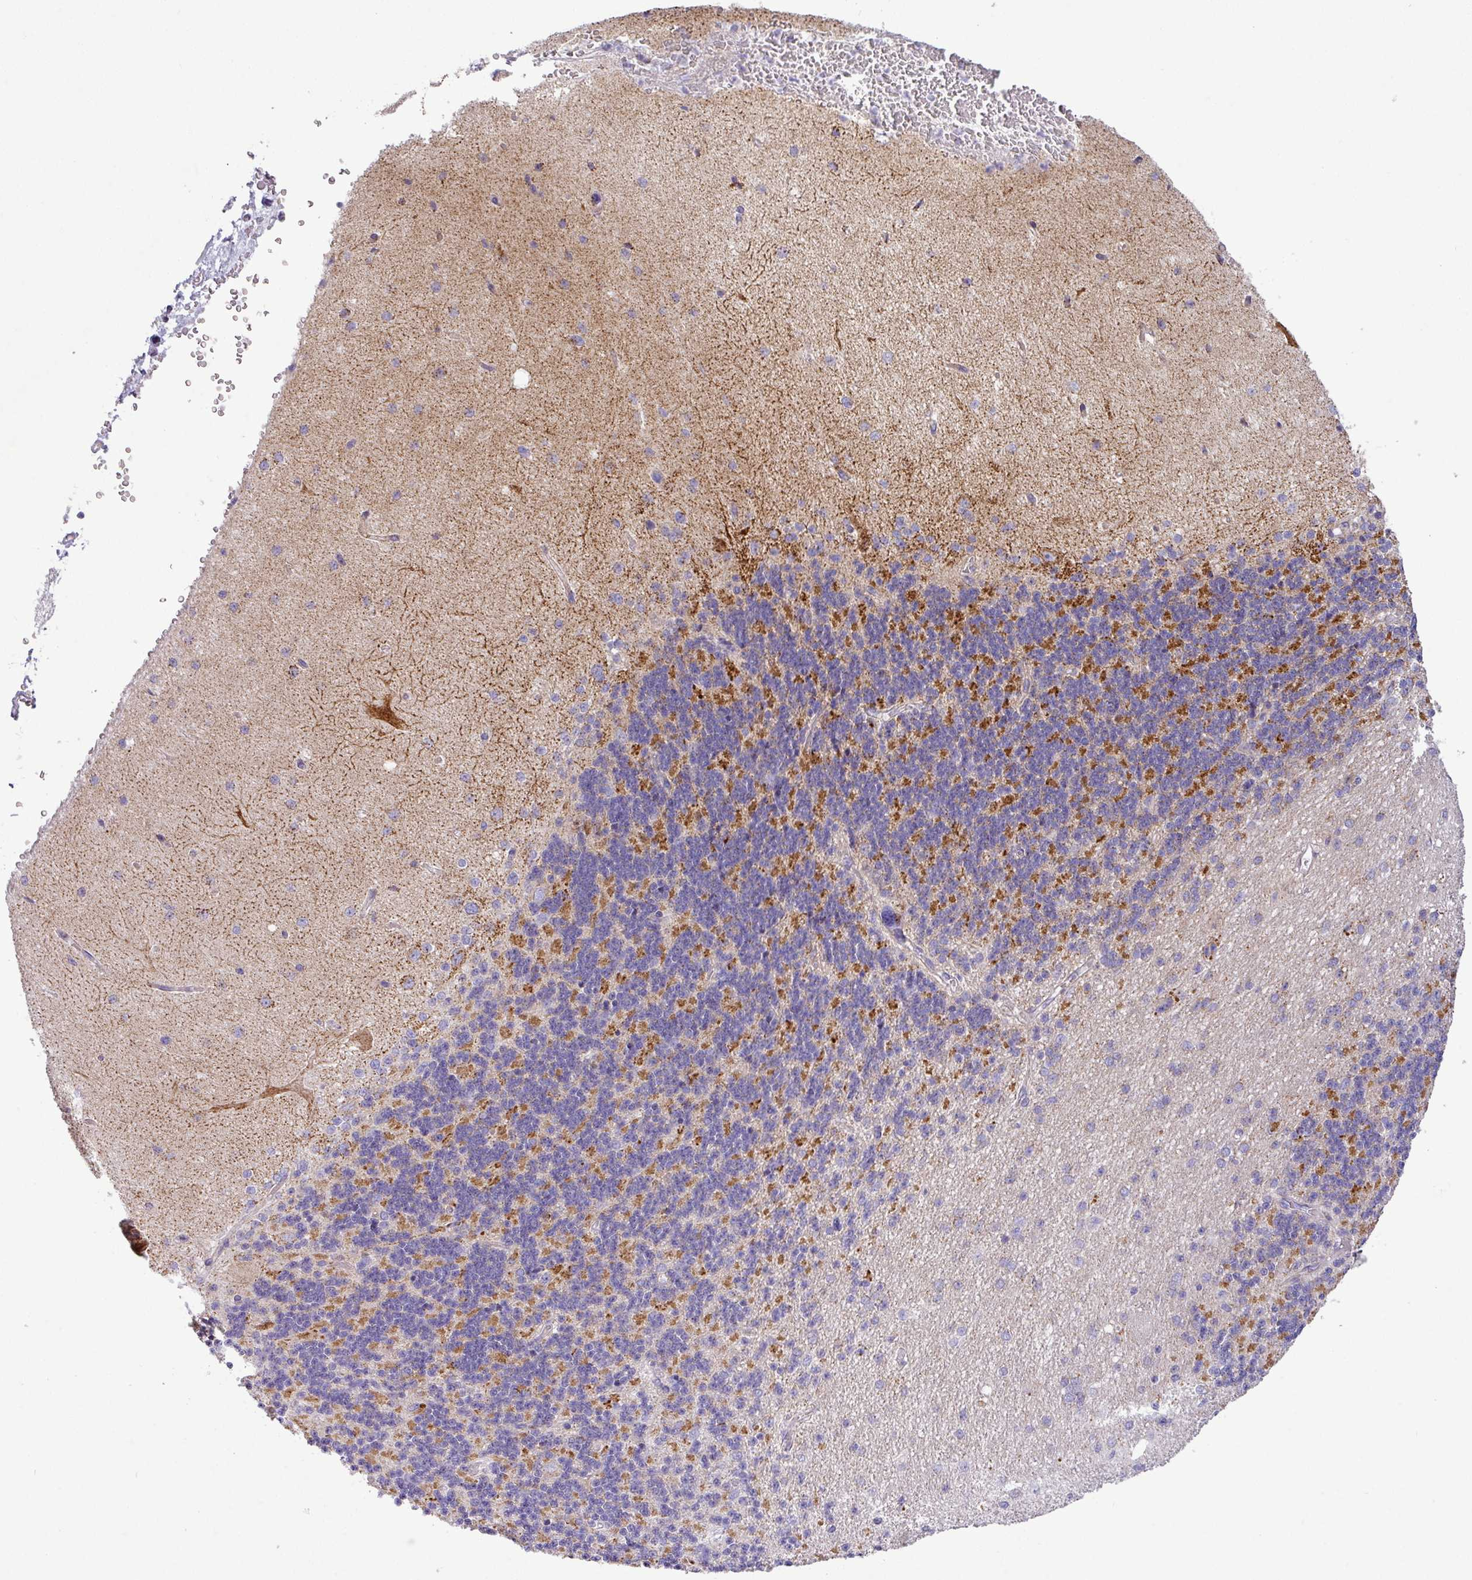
{"staining": {"intensity": "strong", "quantity": "25%-75%", "location": "cytoplasmic/membranous"}, "tissue": "cerebellum", "cell_type": "Cells in granular layer", "image_type": "normal", "snomed": [{"axis": "morphology", "description": "Normal tissue, NOS"}, {"axis": "topography", "description": "Cerebellum"}], "caption": "Strong cytoplasmic/membranous positivity for a protein is appreciated in about 25%-75% of cells in granular layer of benign cerebellum using IHC.", "gene": "ZNF81", "patient": {"sex": "female", "age": 29}}